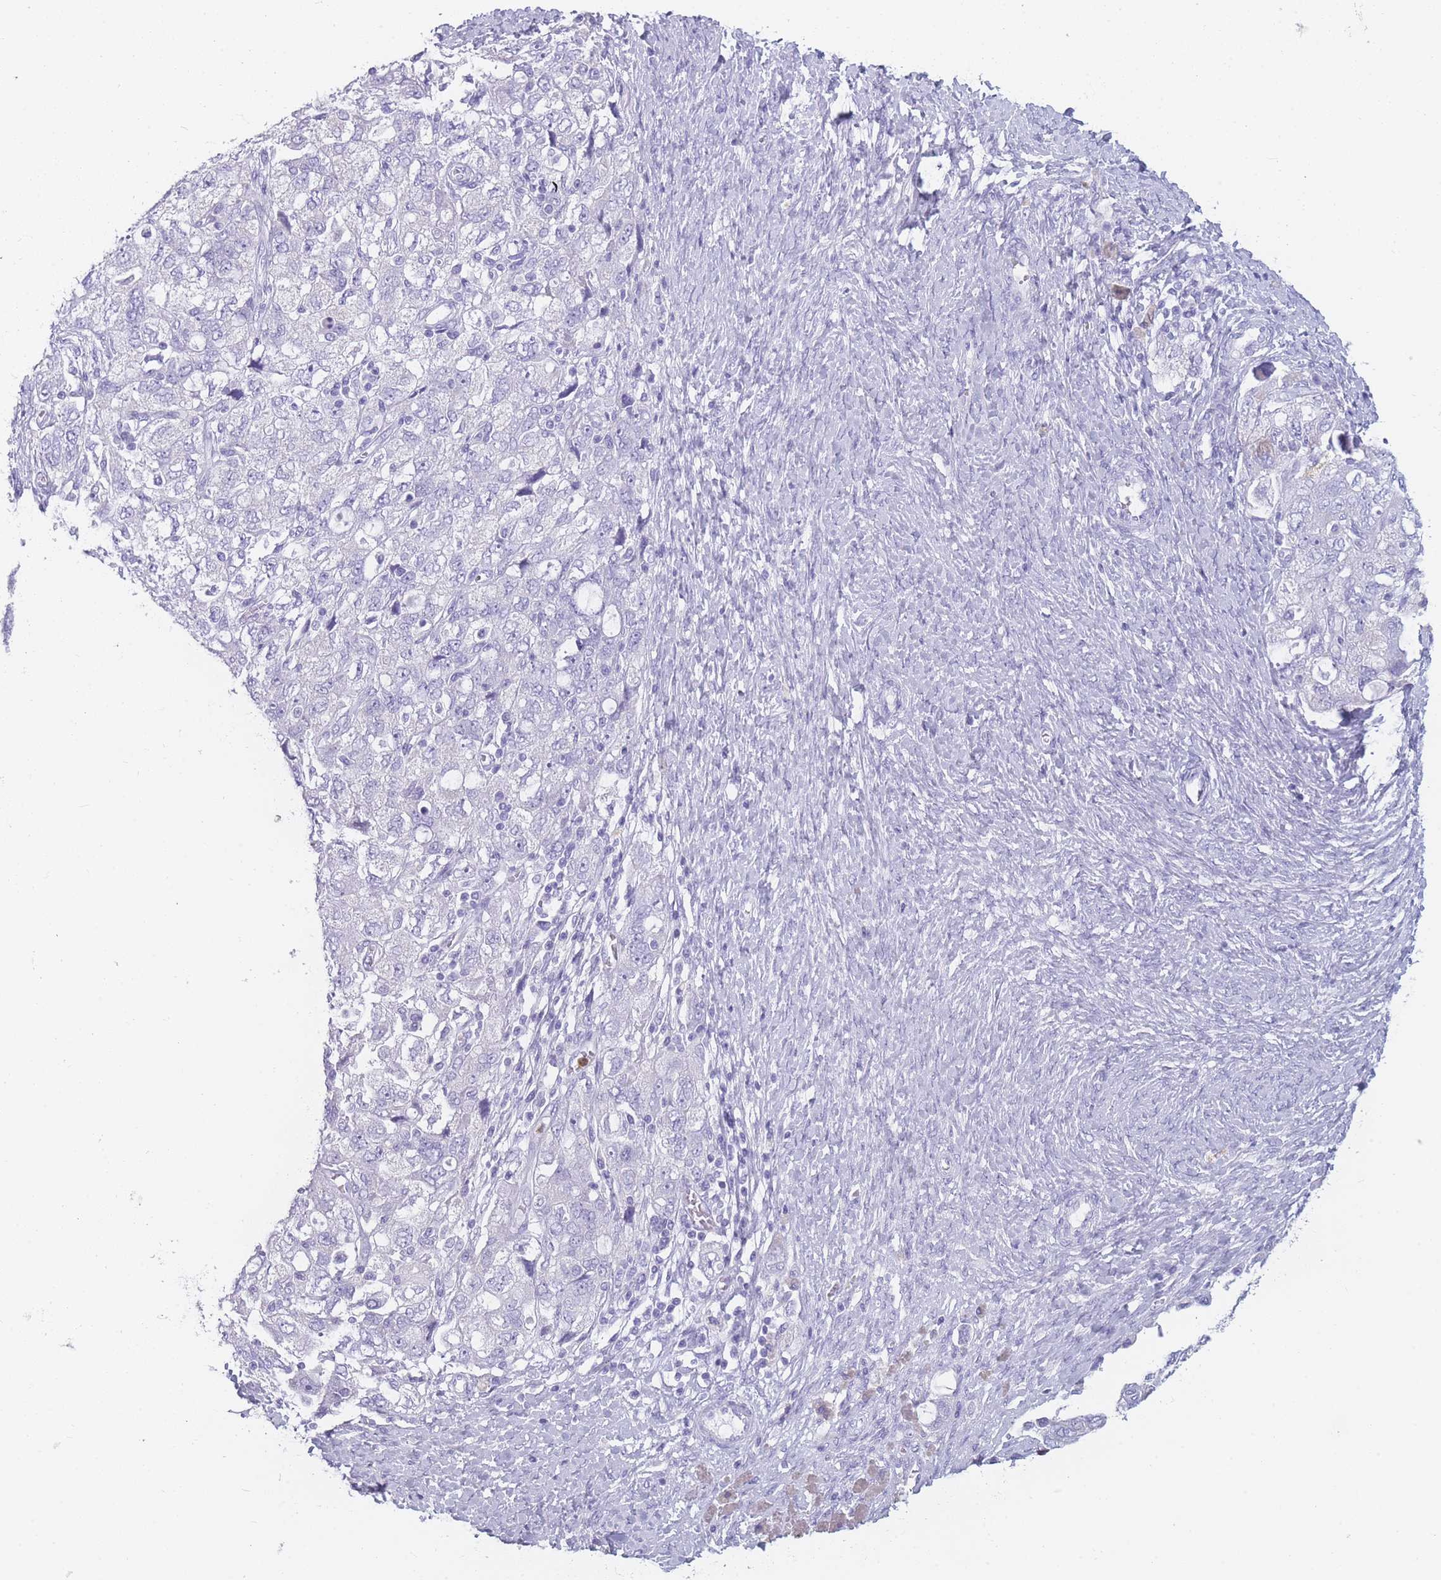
{"staining": {"intensity": "negative", "quantity": "none", "location": "none"}, "tissue": "ovarian cancer", "cell_type": "Tumor cells", "image_type": "cancer", "snomed": [{"axis": "morphology", "description": "Carcinoma, NOS"}, {"axis": "morphology", "description": "Cystadenocarcinoma, serous, NOS"}, {"axis": "topography", "description": "Ovary"}], "caption": "The histopathology image demonstrates no staining of tumor cells in ovarian cancer (carcinoma).", "gene": "ZNF627", "patient": {"sex": "female", "age": 69}}